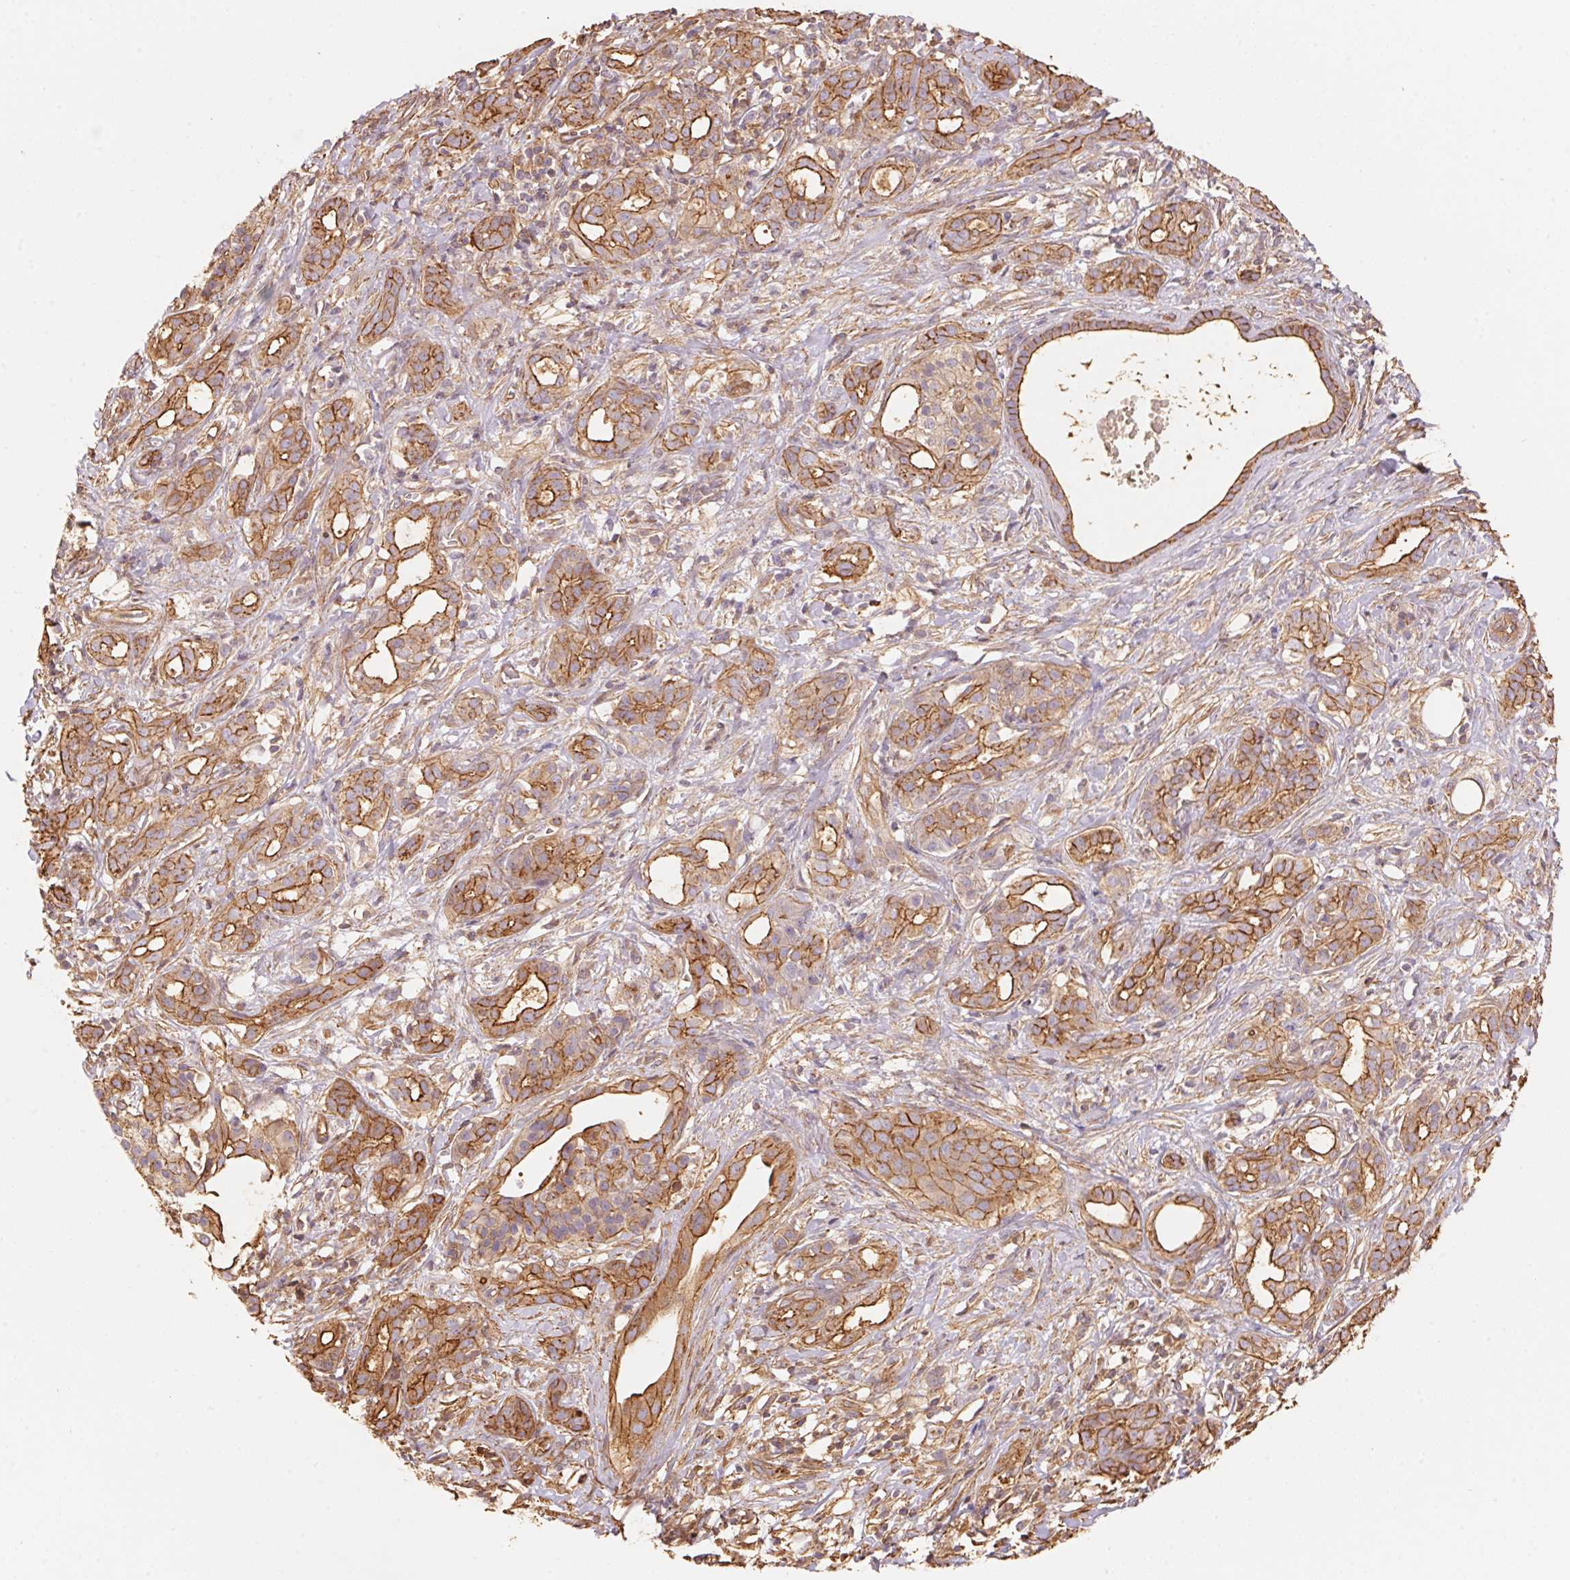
{"staining": {"intensity": "moderate", "quantity": ">75%", "location": "cytoplasmic/membranous"}, "tissue": "pancreatic cancer", "cell_type": "Tumor cells", "image_type": "cancer", "snomed": [{"axis": "morphology", "description": "Adenocarcinoma, NOS"}, {"axis": "topography", "description": "Pancreas"}], "caption": "Protein expression analysis of pancreatic cancer demonstrates moderate cytoplasmic/membranous expression in approximately >75% of tumor cells. Using DAB (3,3'-diaminobenzidine) (brown) and hematoxylin (blue) stains, captured at high magnification using brightfield microscopy.", "gene": "FRAS1", "patient": {"sex": "male", "age": 61}}